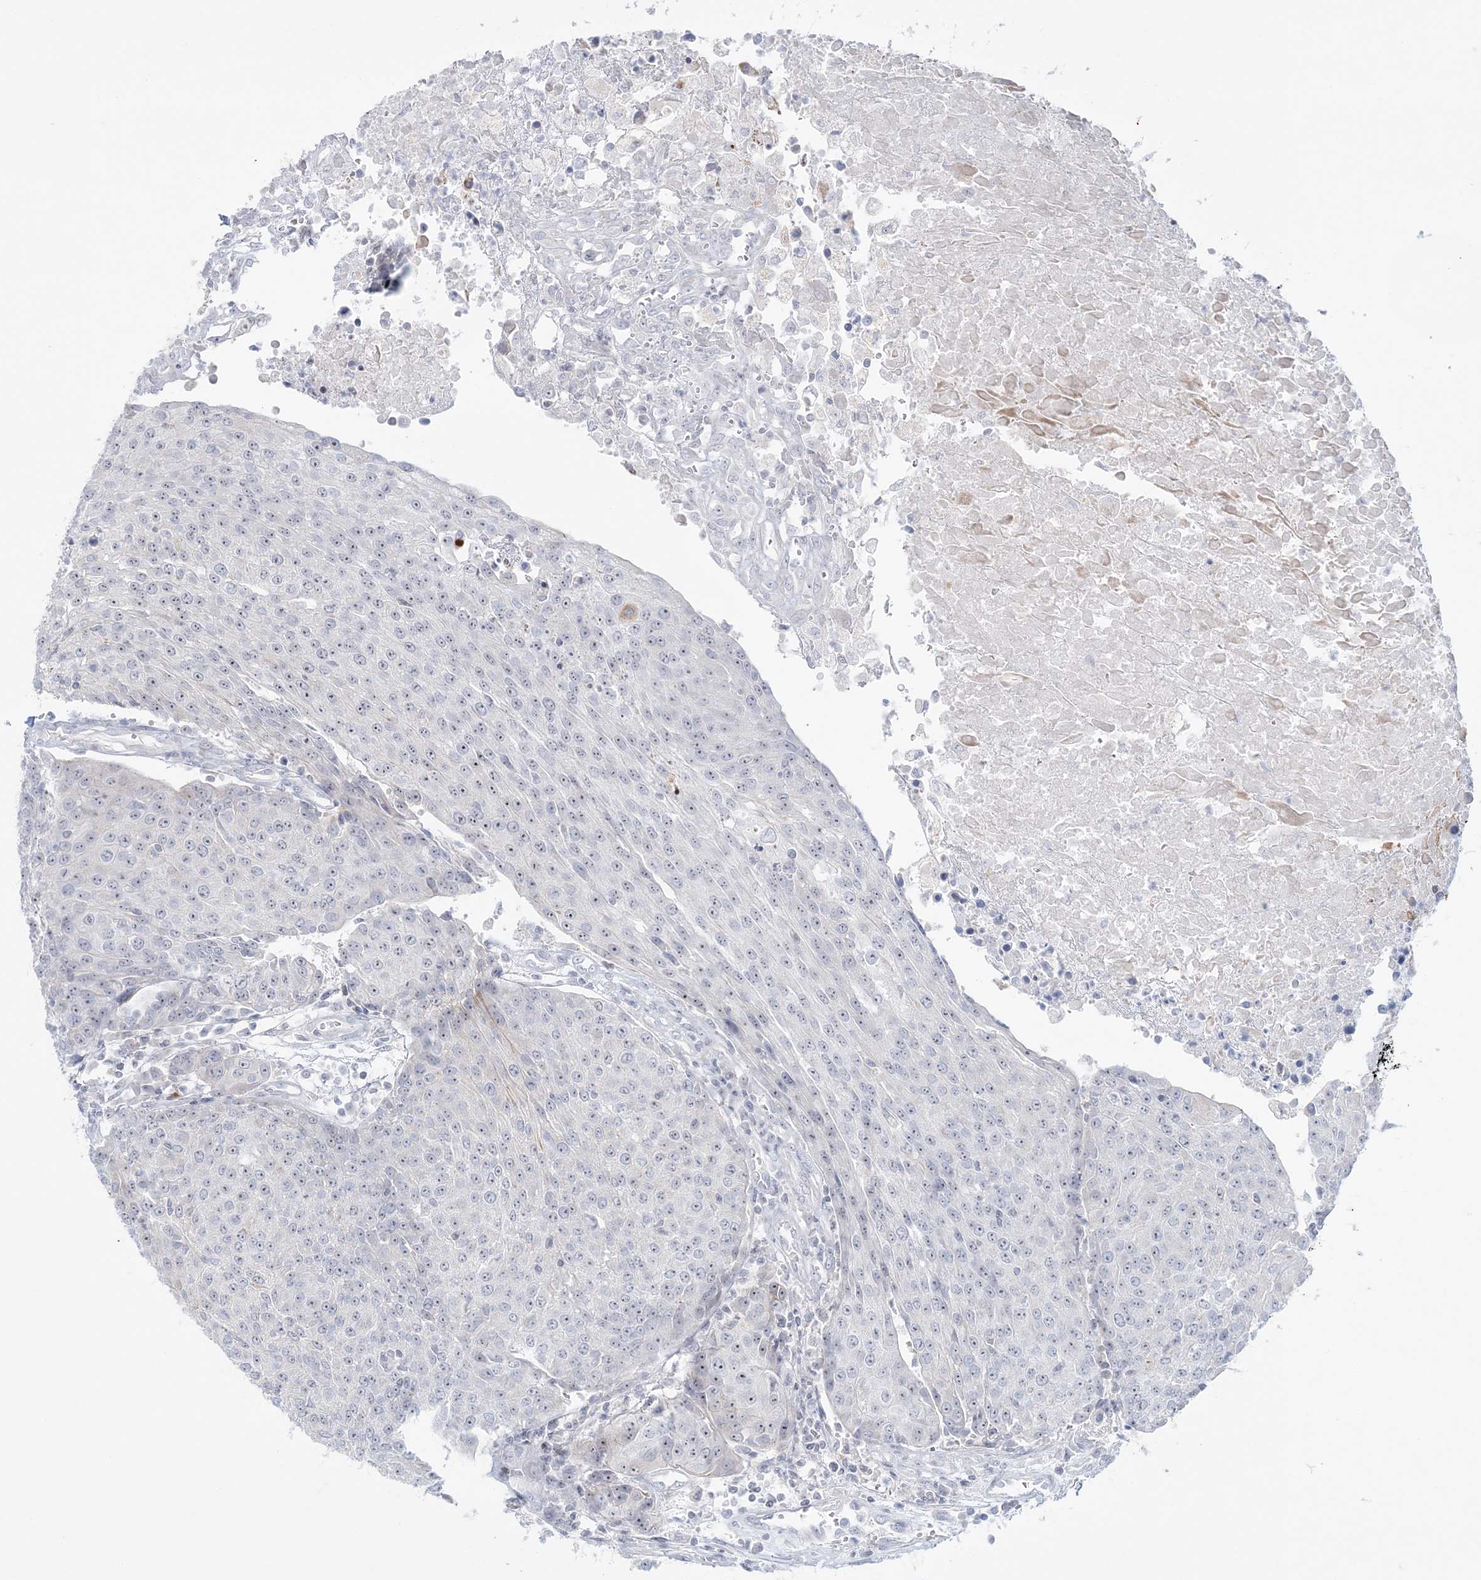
{"staining": {"intensity": "negative", "quantity": "none", "location": "none"}, "tissue": "urothelial cancer", "cell_type": "Tumor cells", "image_type": "cancer", "snomed": [{"axis": "morphology", "description": "Urothelial carcinoma, High grade"}, {"axis": "topography", "description": "Urinary bladder"}], "caption": "High magnification brightfield microscopy of urothelial cancer stained with DAB (3,3'-diaminobenzidine) (brown) and counterstained with hematoxylin (blue): tumor cells show no significant positivity.", "gene": "SH3BP4", "patient": {"sex": "female", "age": 85}}